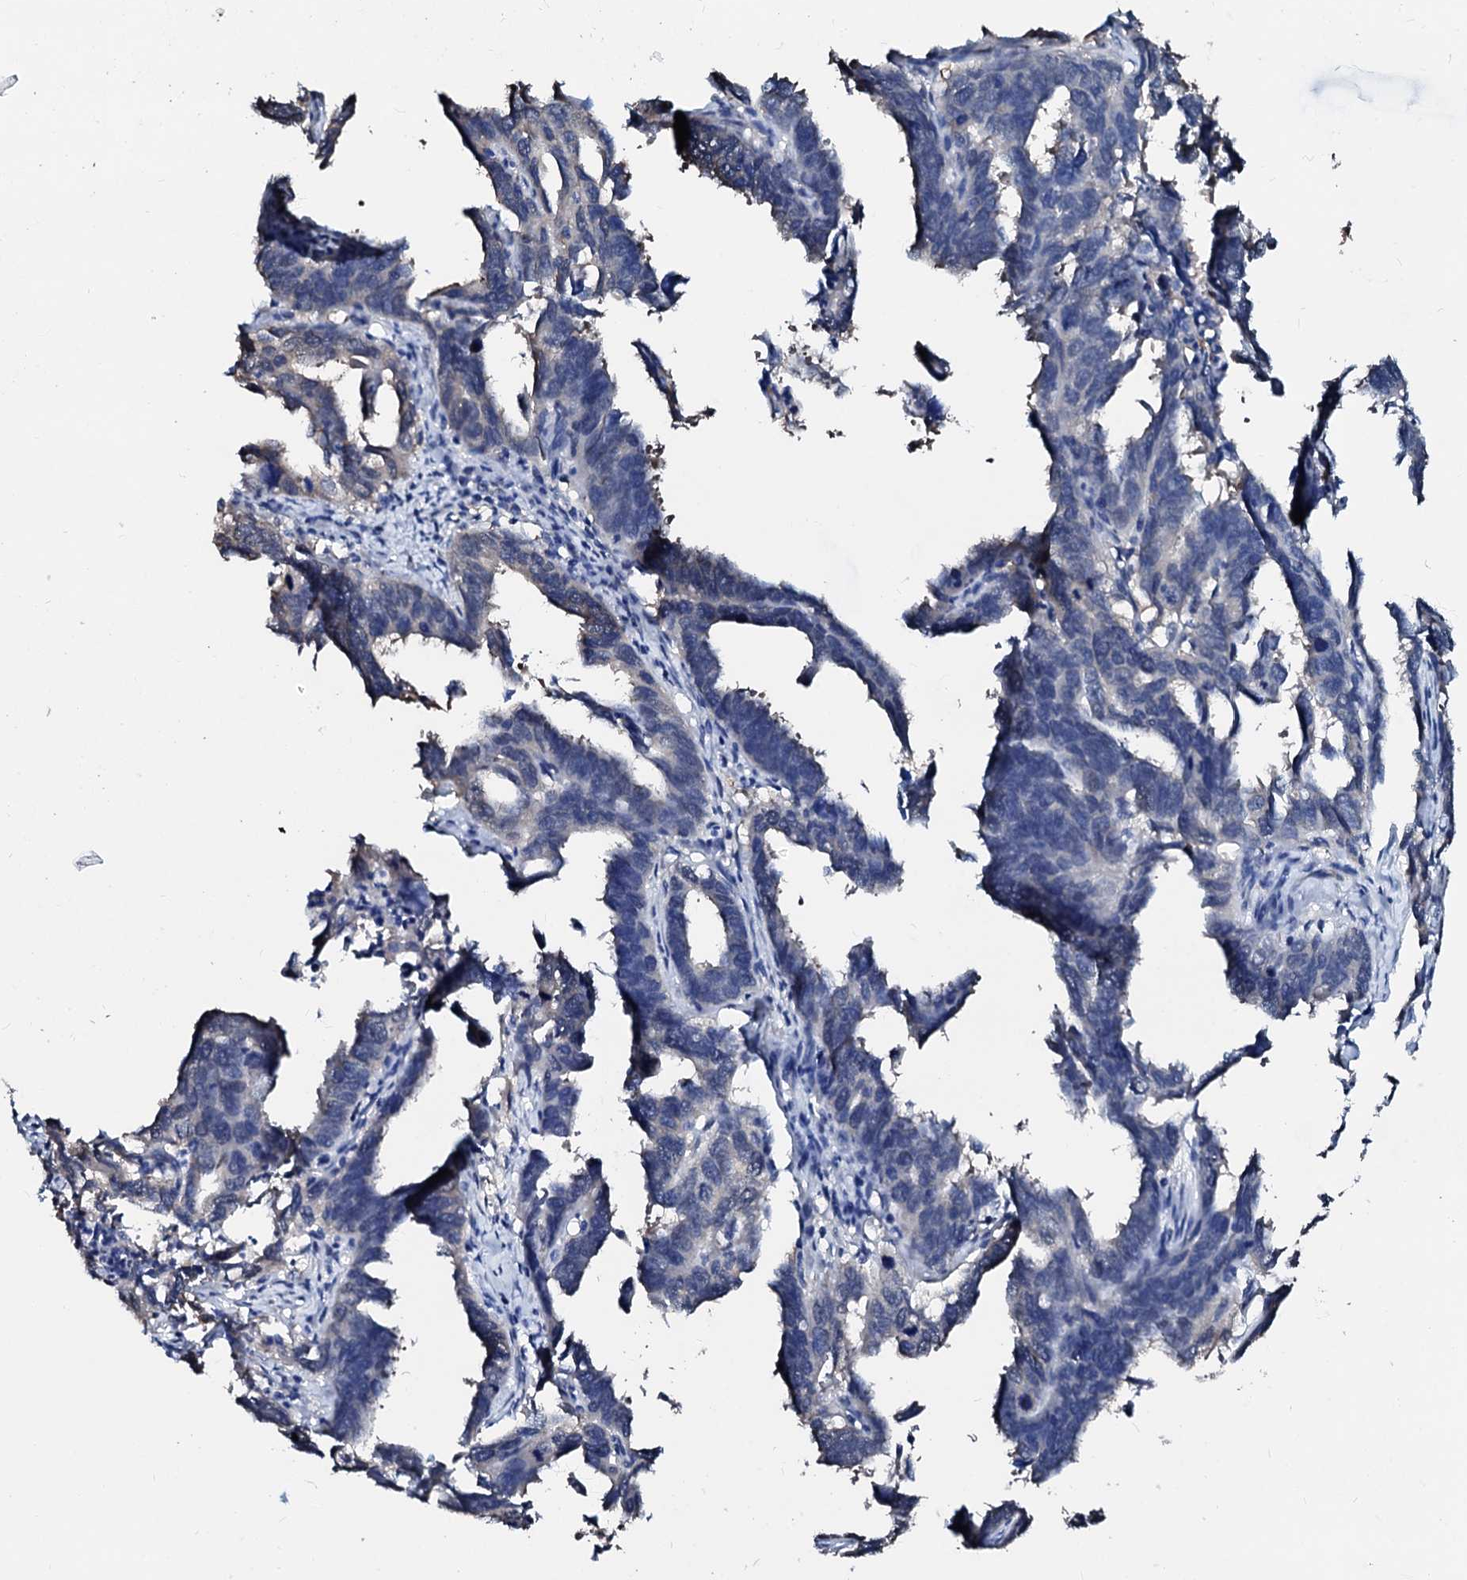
{"staining": {"intensity": "negative", "quantity": "none", "location": "none"}, "tissue": "endometrial cancer", "cell_type": "Tumor cells", "image_type": "cancer", "snomed": [{"axis": "morphology", "description": "Adenocarcinoma, NOS"}, {"axis": "topography", "description": "Endometrium"}], "caption": "The micrograph reveals no significant expression in tumor cells of endometrial adenocarcinoma.", "gene": "CSN2", "patient": {"sex": "female", "age": 65}}